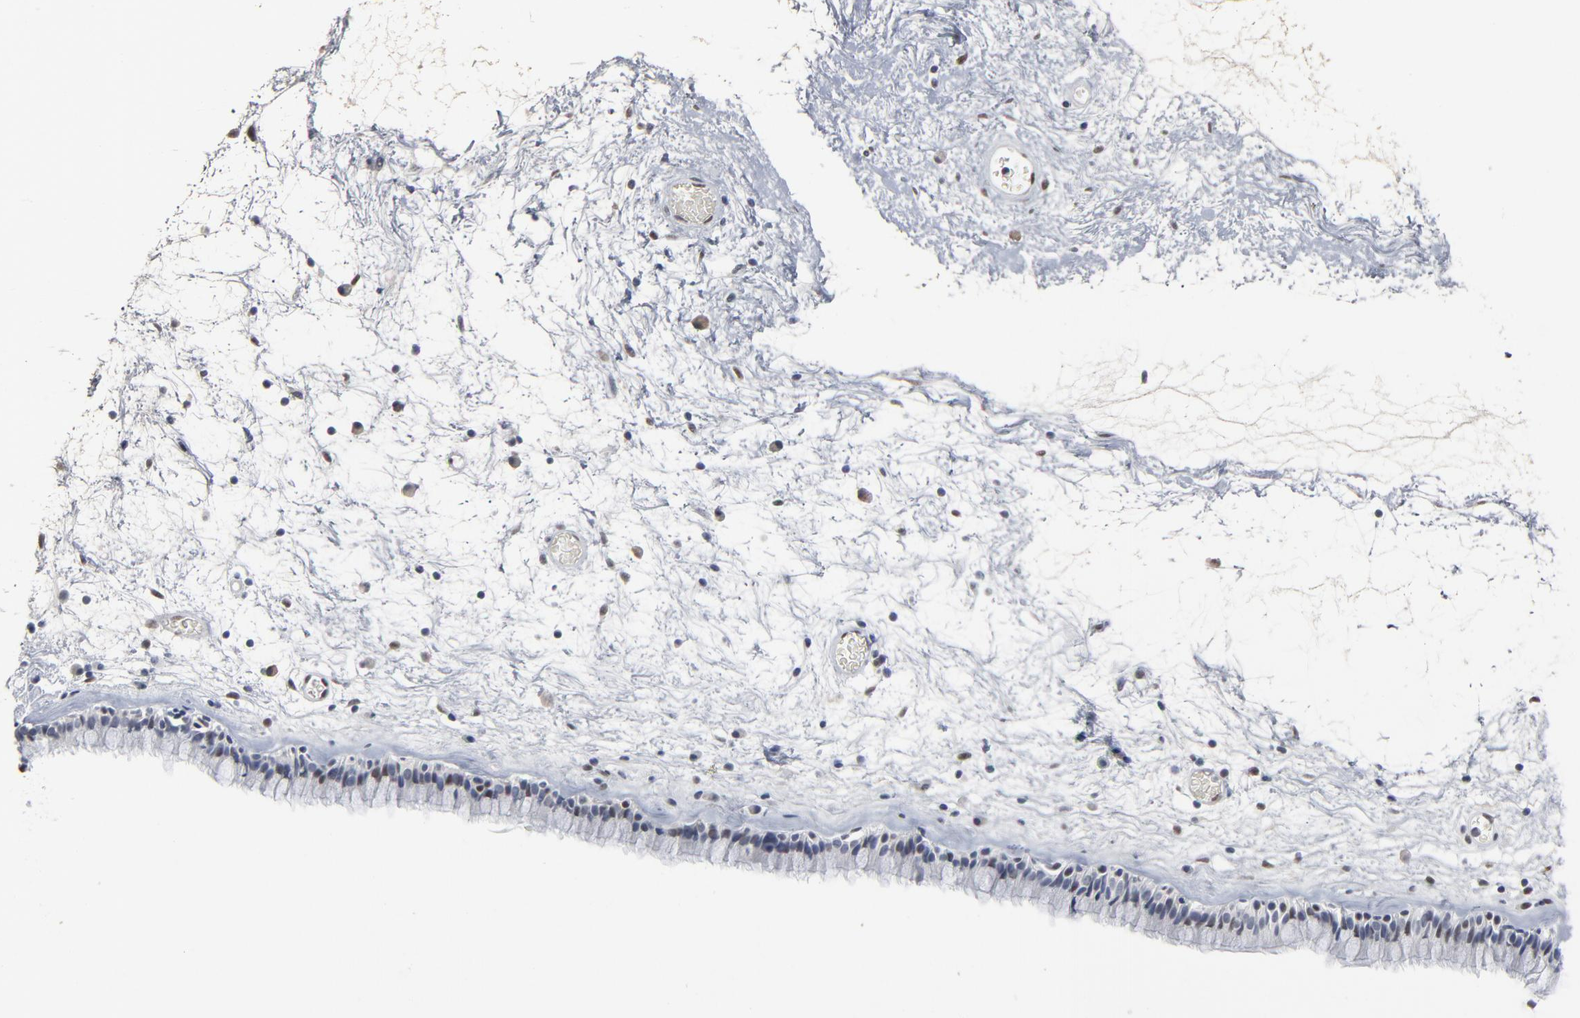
{"staining": {"intensity": "negative", "quantity": "none", "location": "none"}, "tissue": "nasopharynx", "cell_type": "Respiratory epithelial cells", "image_type": "normal", "snomed": [{"axis": "morphology", "description": "Normal tissue, NOS"}, {"axis": "morphology", "description": "Inflammation, NOS"}, {"axis": "topography", "description": "Nasopharynx"}], "caption": "Respiratory epithelial cells show no significant expression in unremarkable nasopharynx.", "gene": "ATF7", "patient": {"sex": "male", "age": 48}}